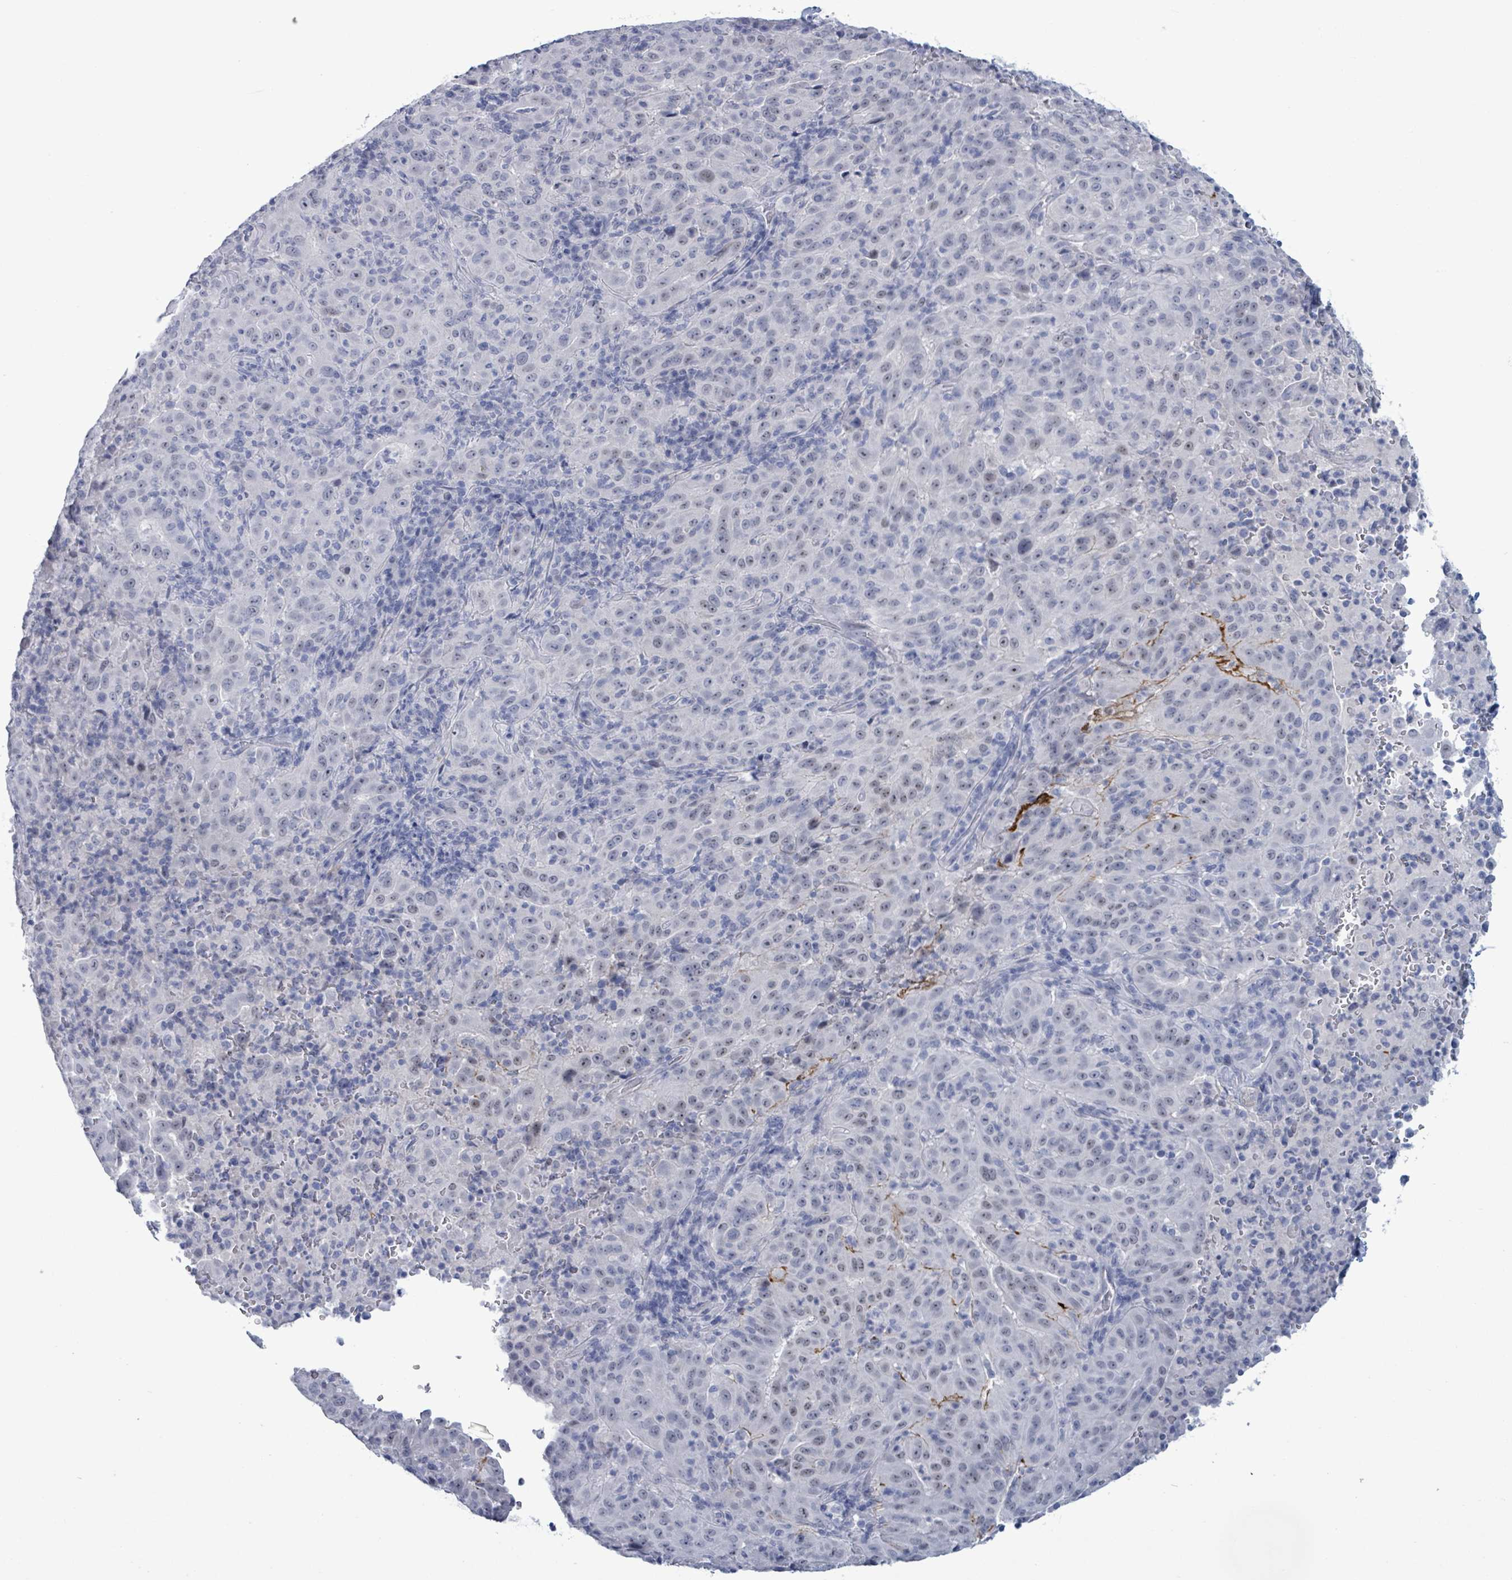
{"staining": {"intensity": "negative", "quantity": "none", "location": "none"}, "tissue": "pancreatic cancer", "cell_type": "Tumor cells", "image_type": "cancer", "snomed": [{"axis": "morphology", "description": "Adenocarcinoma, NOS"}, {"axis": "topography", "description": "Pancreas"}], "caption": "High magnification brightfield microscopy of pancreatic cancer (adenocarcinoma) stained with DAB (3,3'-diaminobenzidine) (brown) and counterstained with hematoxylin (blue): tumor cells show no significant positivity.", "gene": "ZNF771", "patient": {"sex": "male", "age": 63}}